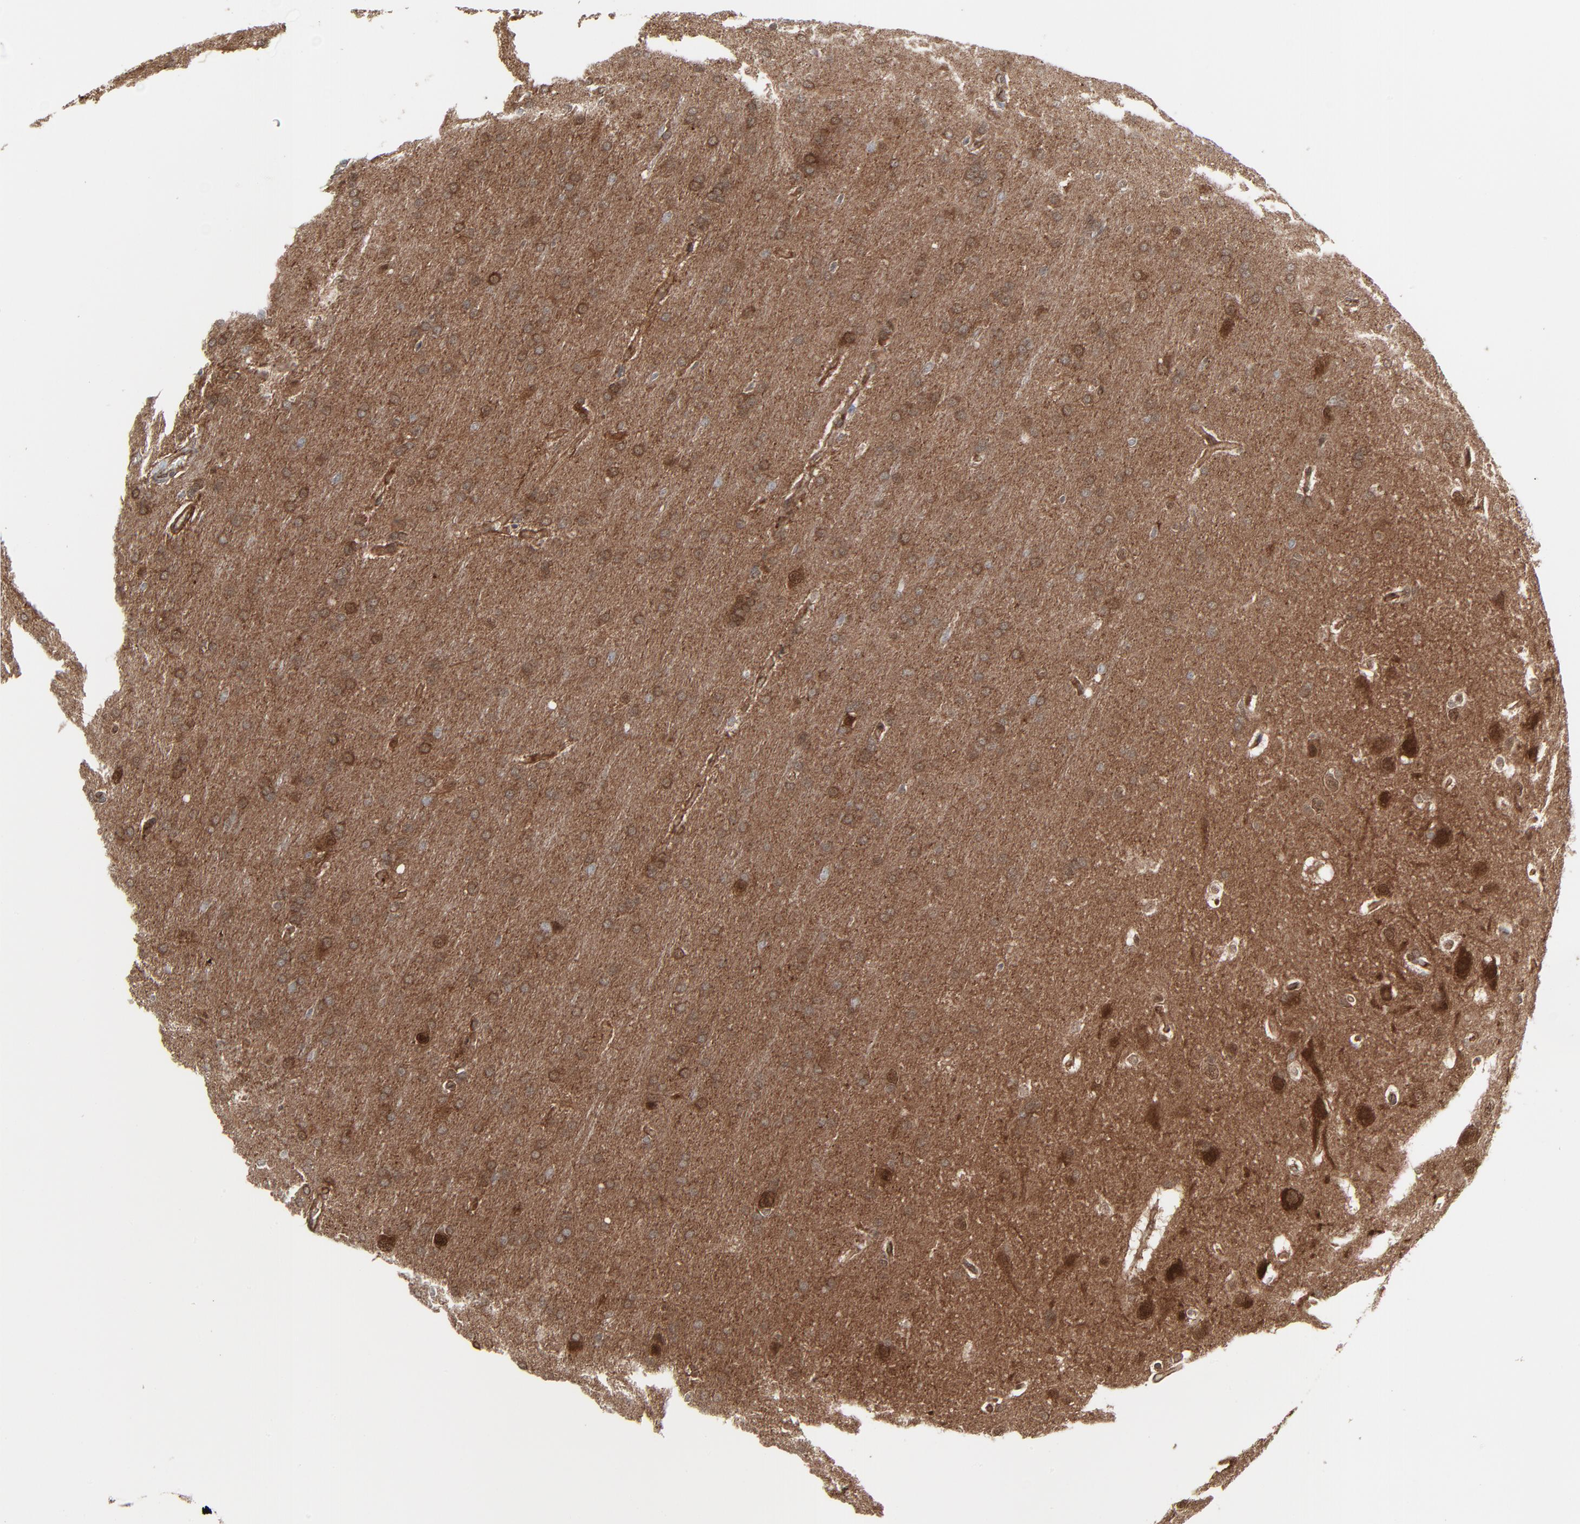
{"staining": {"intensity": "weak", "quantity": "<25%", "location": "cytoplasmic/membranous"}, "tissue": "glioma", "cell_type": "Tumor cells", "image_type": "cancer", "snomed": [{"axis": "morphology", "description": "Glioma, malignant, Low grade"}, {"axis": "topography", "description": "Brain"}], "caption": "There is no significant expression in tumor cells of glioma.", "gene": "OPTN", "patient": {"sex": "female", "age": 32}}